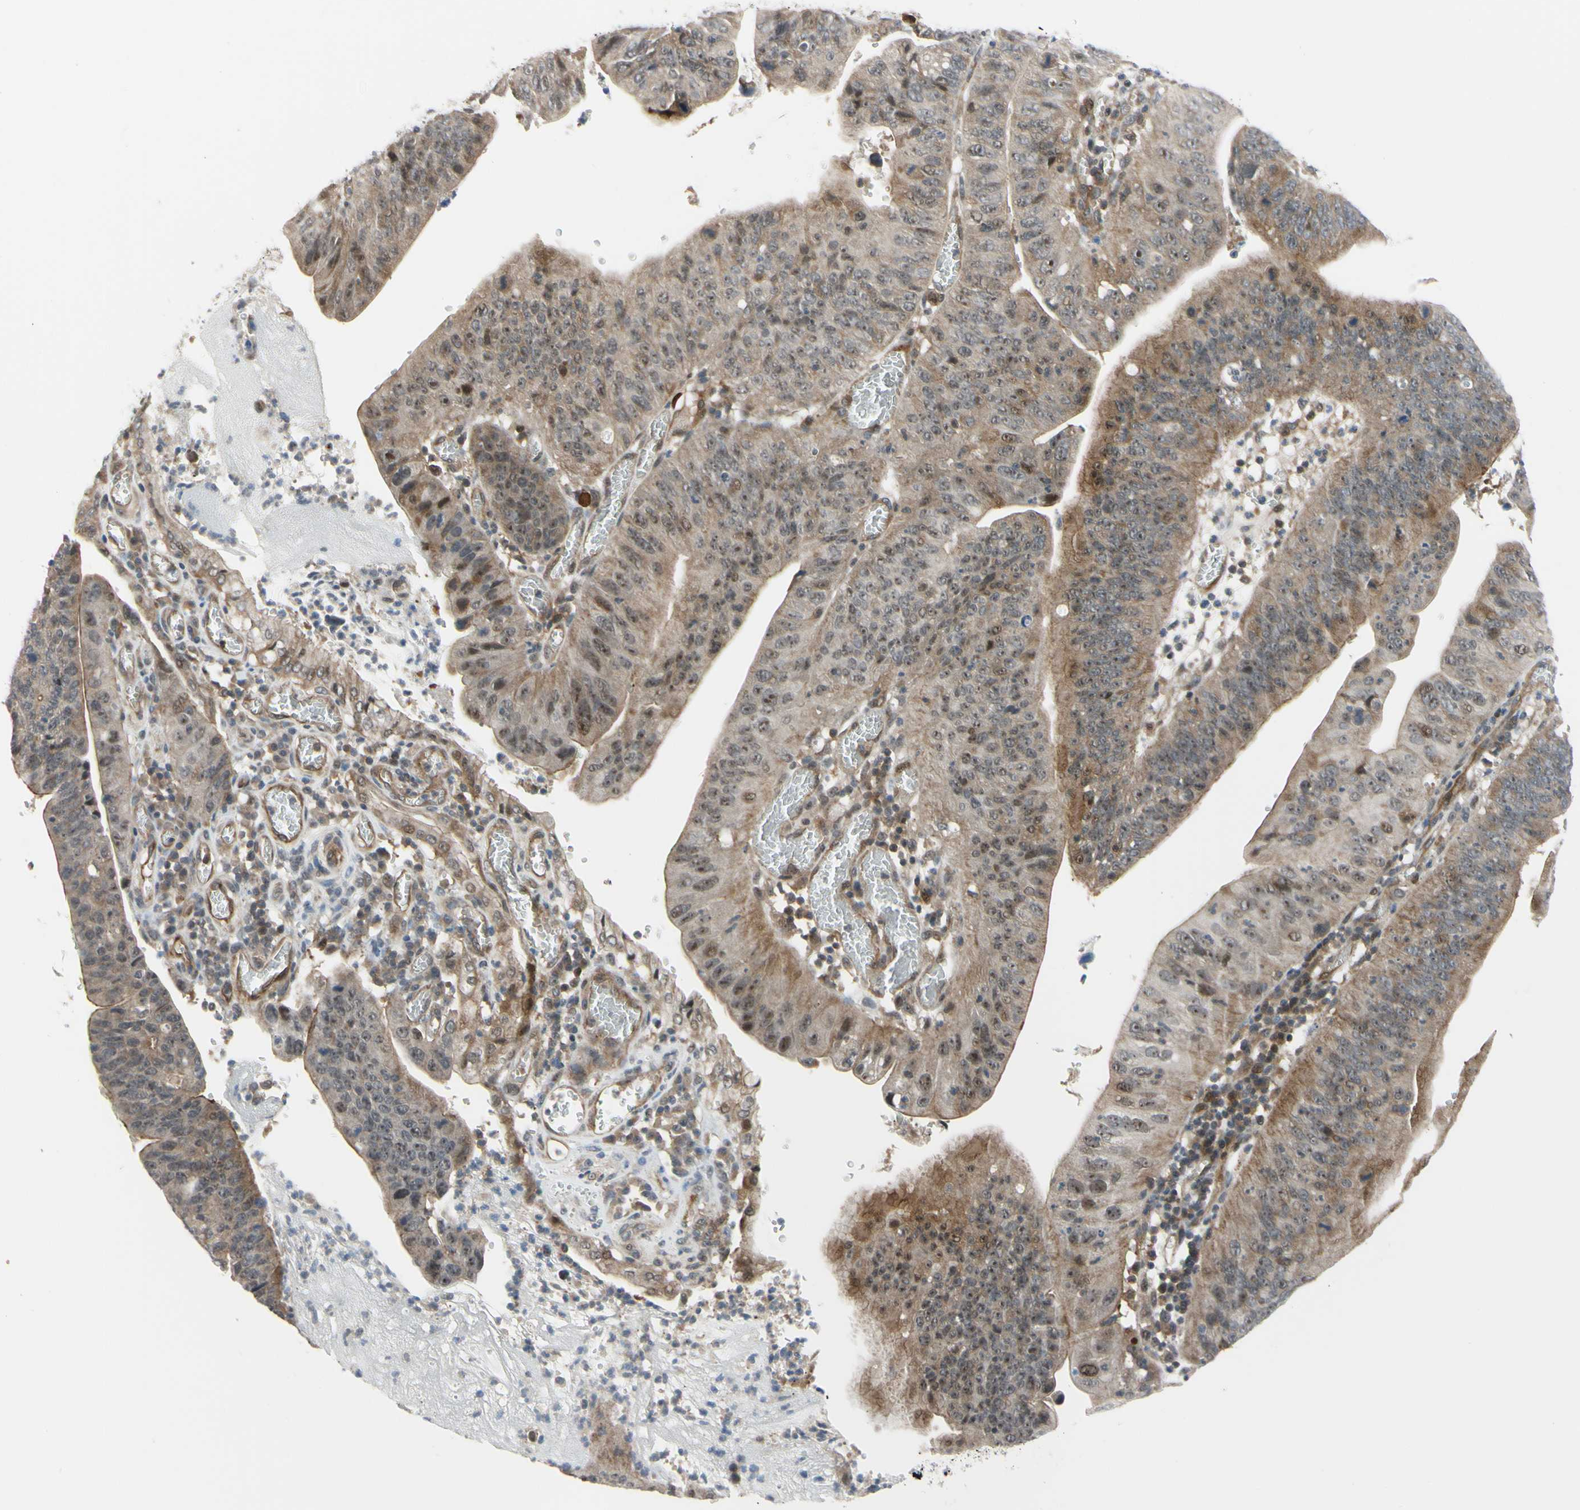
{"staining": {"intensity": "moderate", "quantity": ">75%", "location": "cytoplasmic/membranous,nuclear"}, "tissue": "stomach cancer", "cell_type": "Tumor cells", "image_type": "cancer", "snomed": [{"axis": "morphology", "description": "Adenocarcinoma, NOS"}, {"axis": "topography", "description": "Stomach"}], "caption": "This is an image of IHC staining of stomach cancer, which shows moderate expression in the cytoplasmic/membranous and nuclear of tumor cells.", "gene": "COMMD9", "patient": {"sex": "male", "age": 59}}